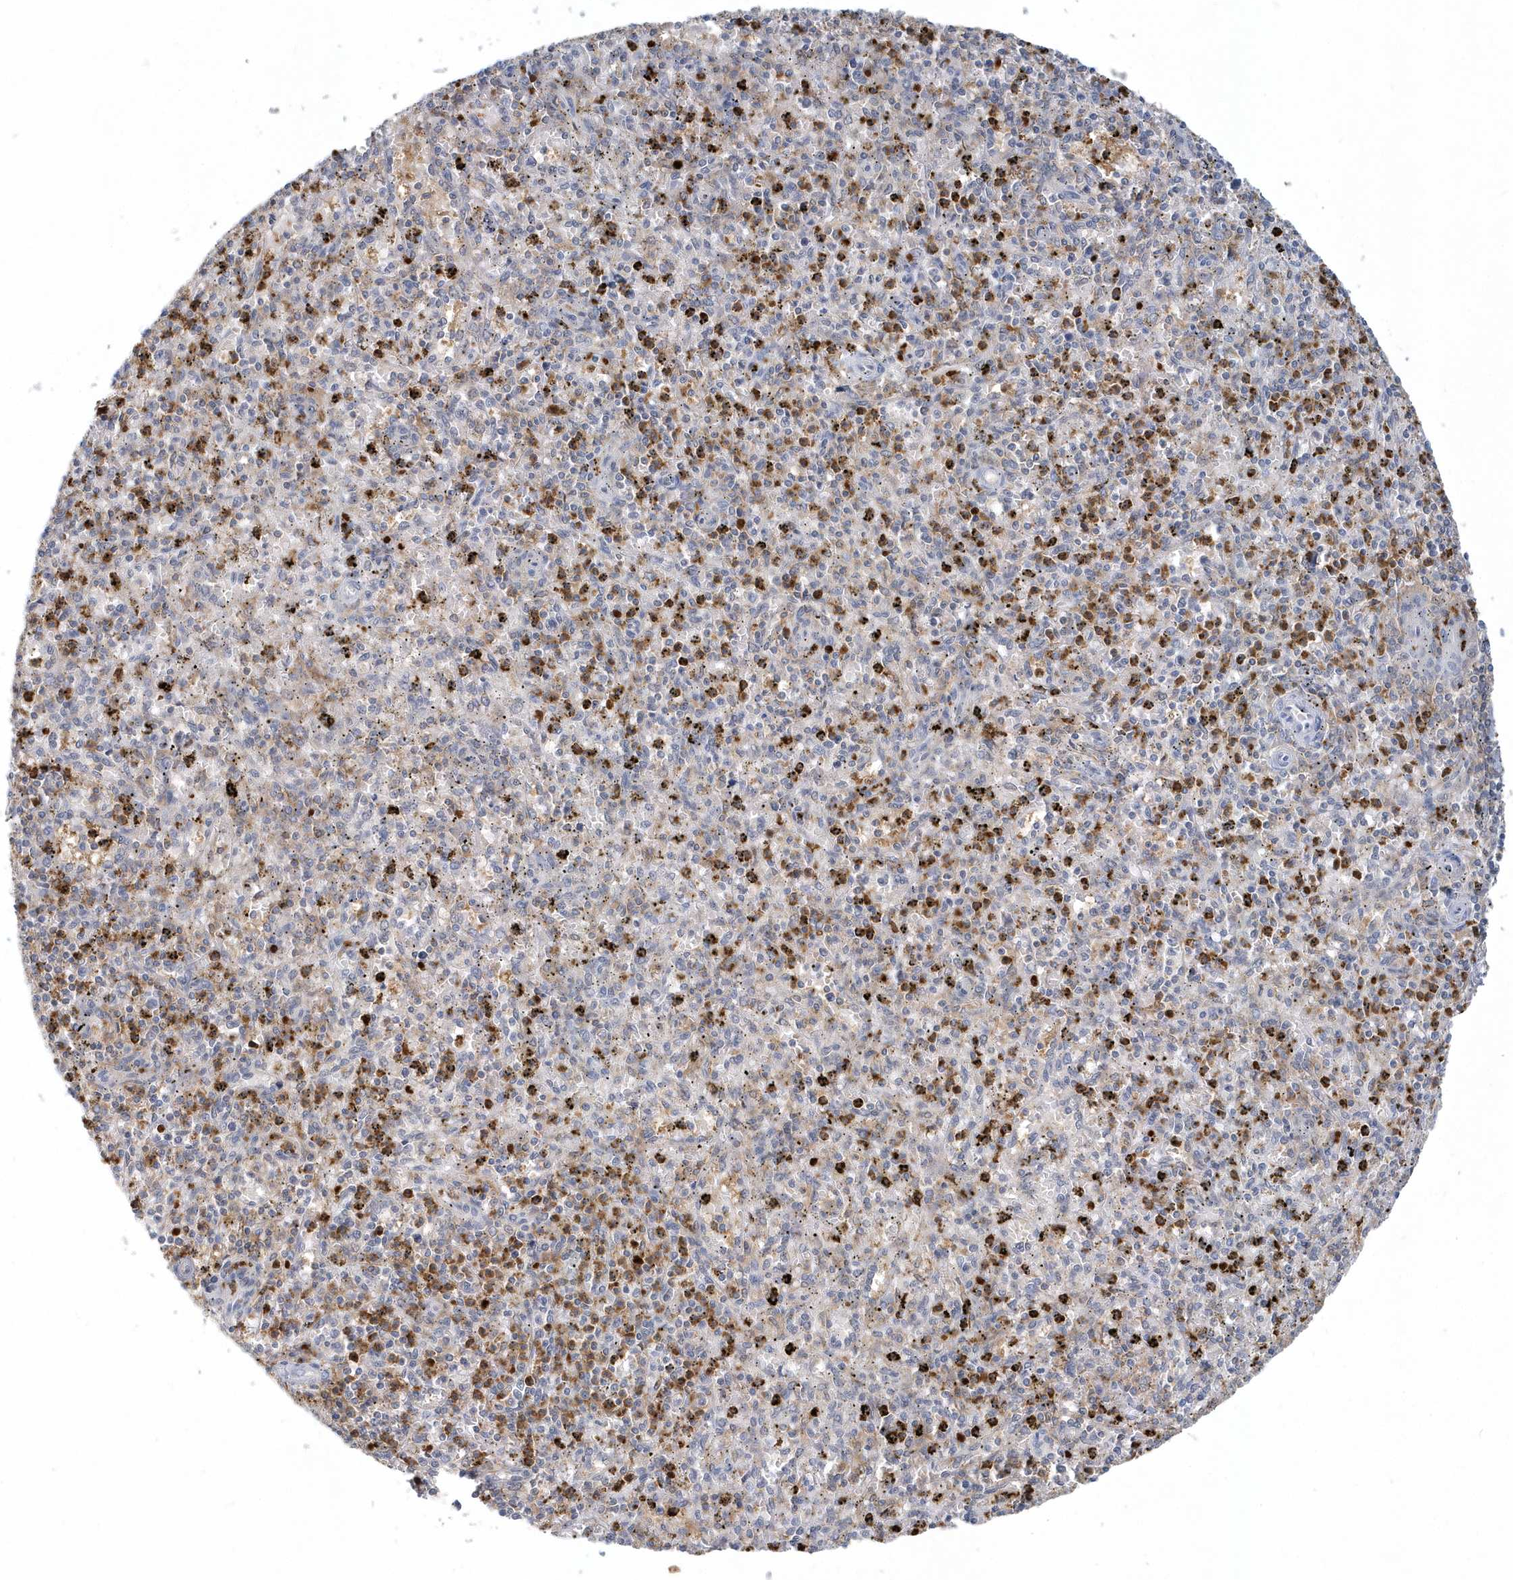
{"staining": {"intensity": "strong", "quantity": "25%-75%", "location": "cytoplasmic/membranous"}, "tissue": "spleen", "cell_type": "Cells in red pulp", "image_type": "normal", "snomed": [{"axis": "morphology", "description": "Normal tissue, NOS"}, {"axis": "topography", "description": "Spleen"}], "caption": "A high amount of strong cytoplasmic/membranous staining is present in approximately 25%-75% of cells in red pulp in normal spleen.", "gene": "RNF7", "patient": {"sex": "male", "age": 72}}